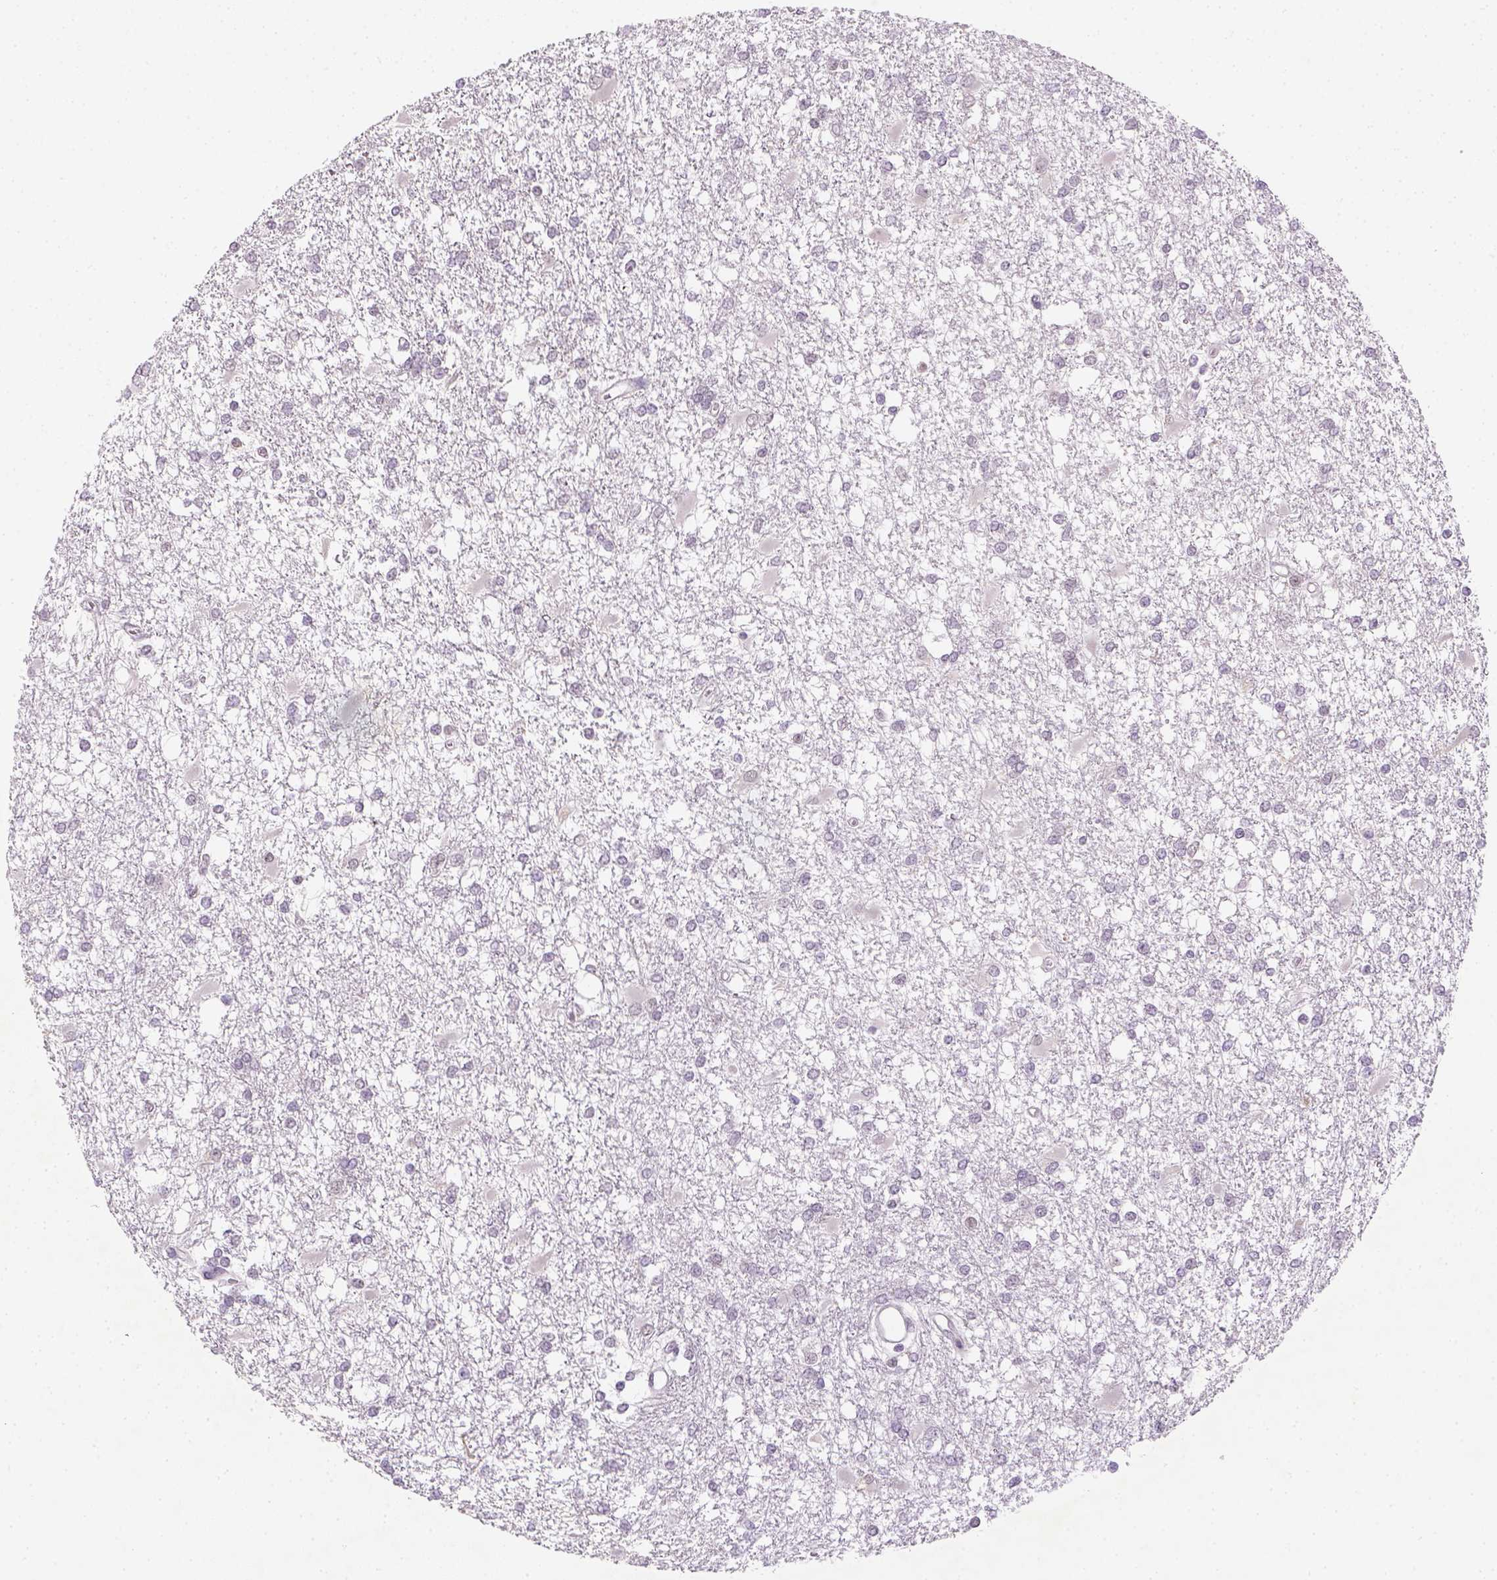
{"staining": {"intensity": "negative", "quantity": "none", "location": "none"}, "tissue": "glioma", "cell_type": "Tumor cells", "image_type": "cancer", "snomed": [{"axis": "morphology", "description": "Glioma, malignant, High grade"}, {"axis": "topography", "description": "Cerebral cortex"}], "caption": "Immunohistochemical staining of malignant glioma (high-grade) displays no significant staining in tumor cells.", "gene": "MAGEB3", "patient": {"sex": "male", "age": 79}}